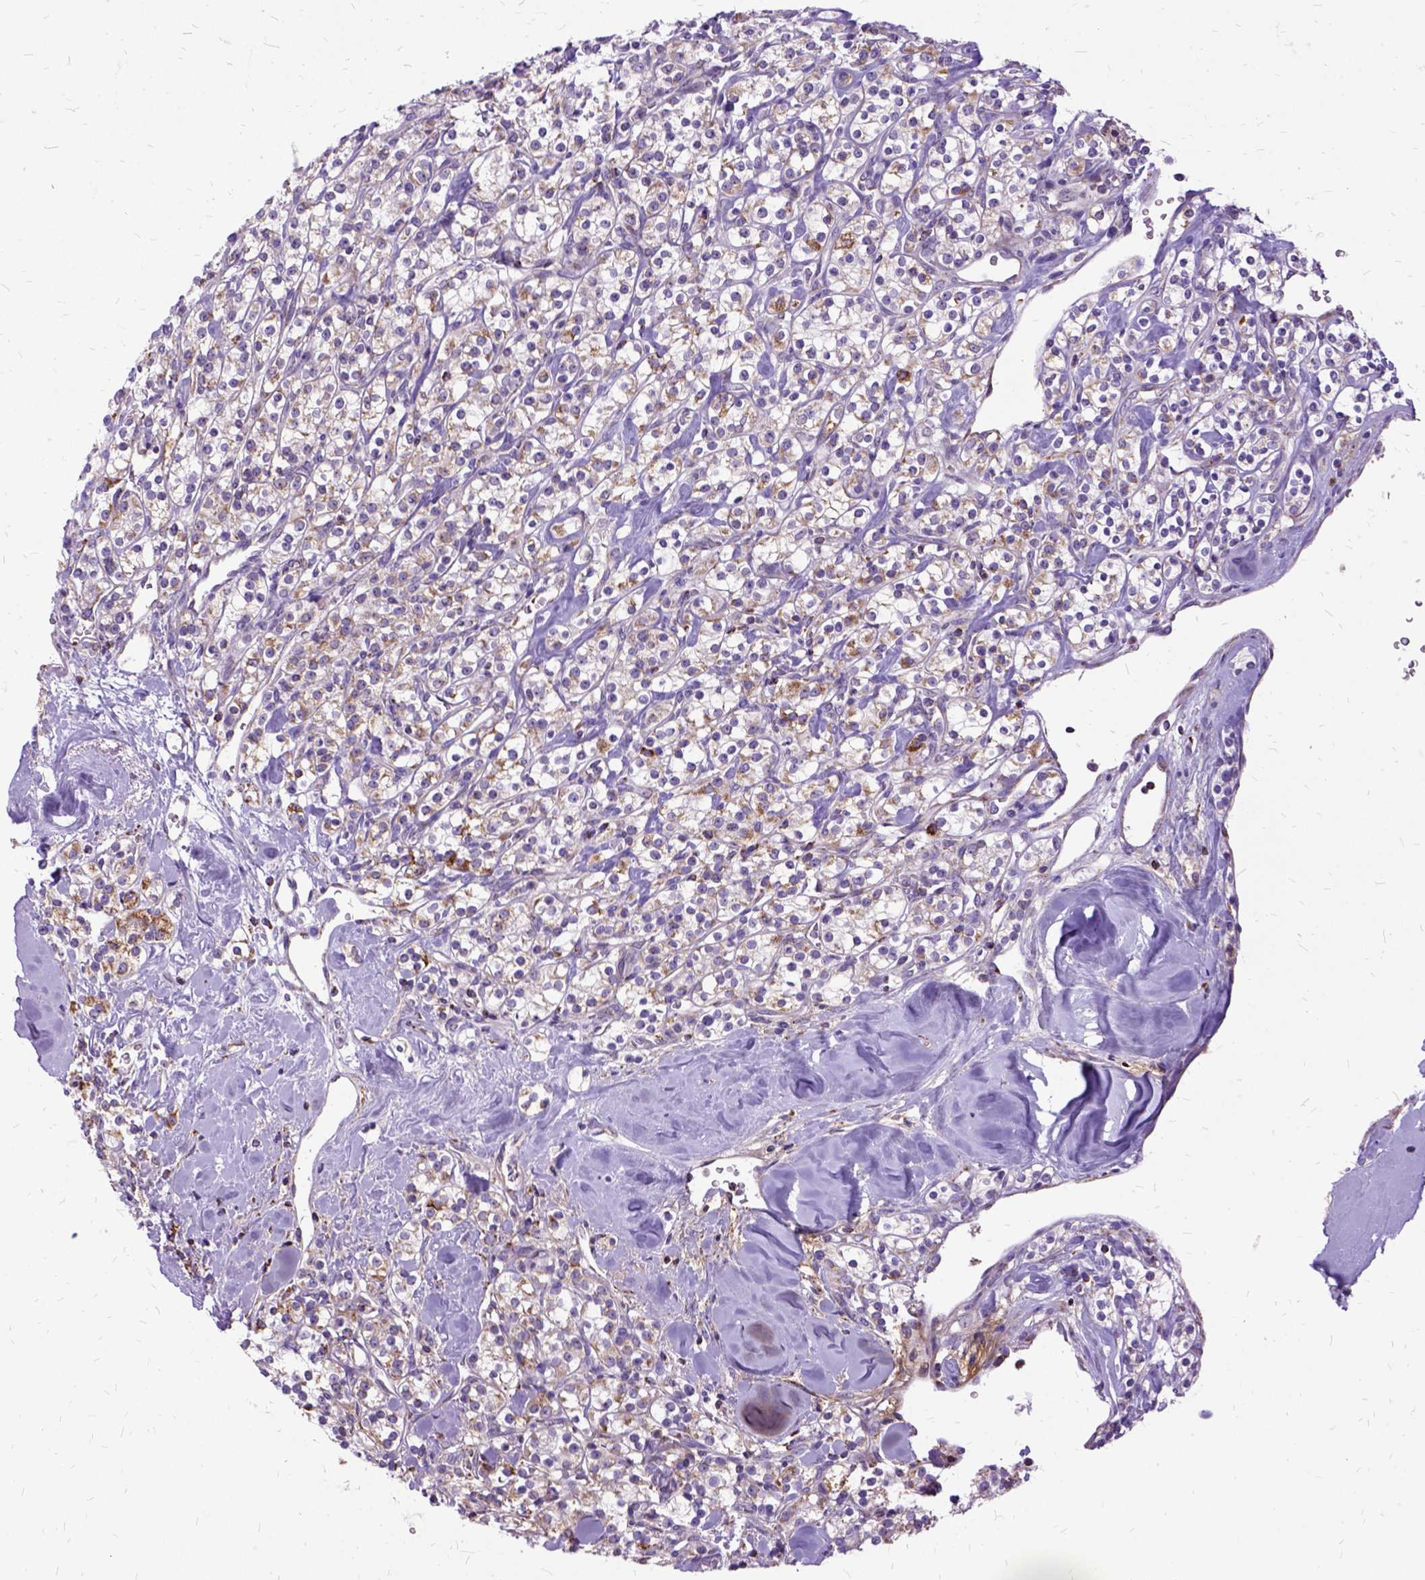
{"staining": {"intensity": "weak", "quantity": "25%-75%", "location": "cytoplasmic/membranous"}, "tissue": "renal cancer", "cell_type": "Tumor cells", "image_type": "cancer", "snomed": [{"axis": "morphology", "description": "Adenocarcinoma, NOS"}, {"axis": "topography", "description": "Kidney"}], "caption": "The photomicrograph exhibits immunohistochemical staining of renal cancer (adenocarcinoma). There is weak cytoplasmic/membranous expression is present in about 25%-75% of tumor cells.", "gene": "OXCT1", "patient": {"sex": "male", "age": 77}}